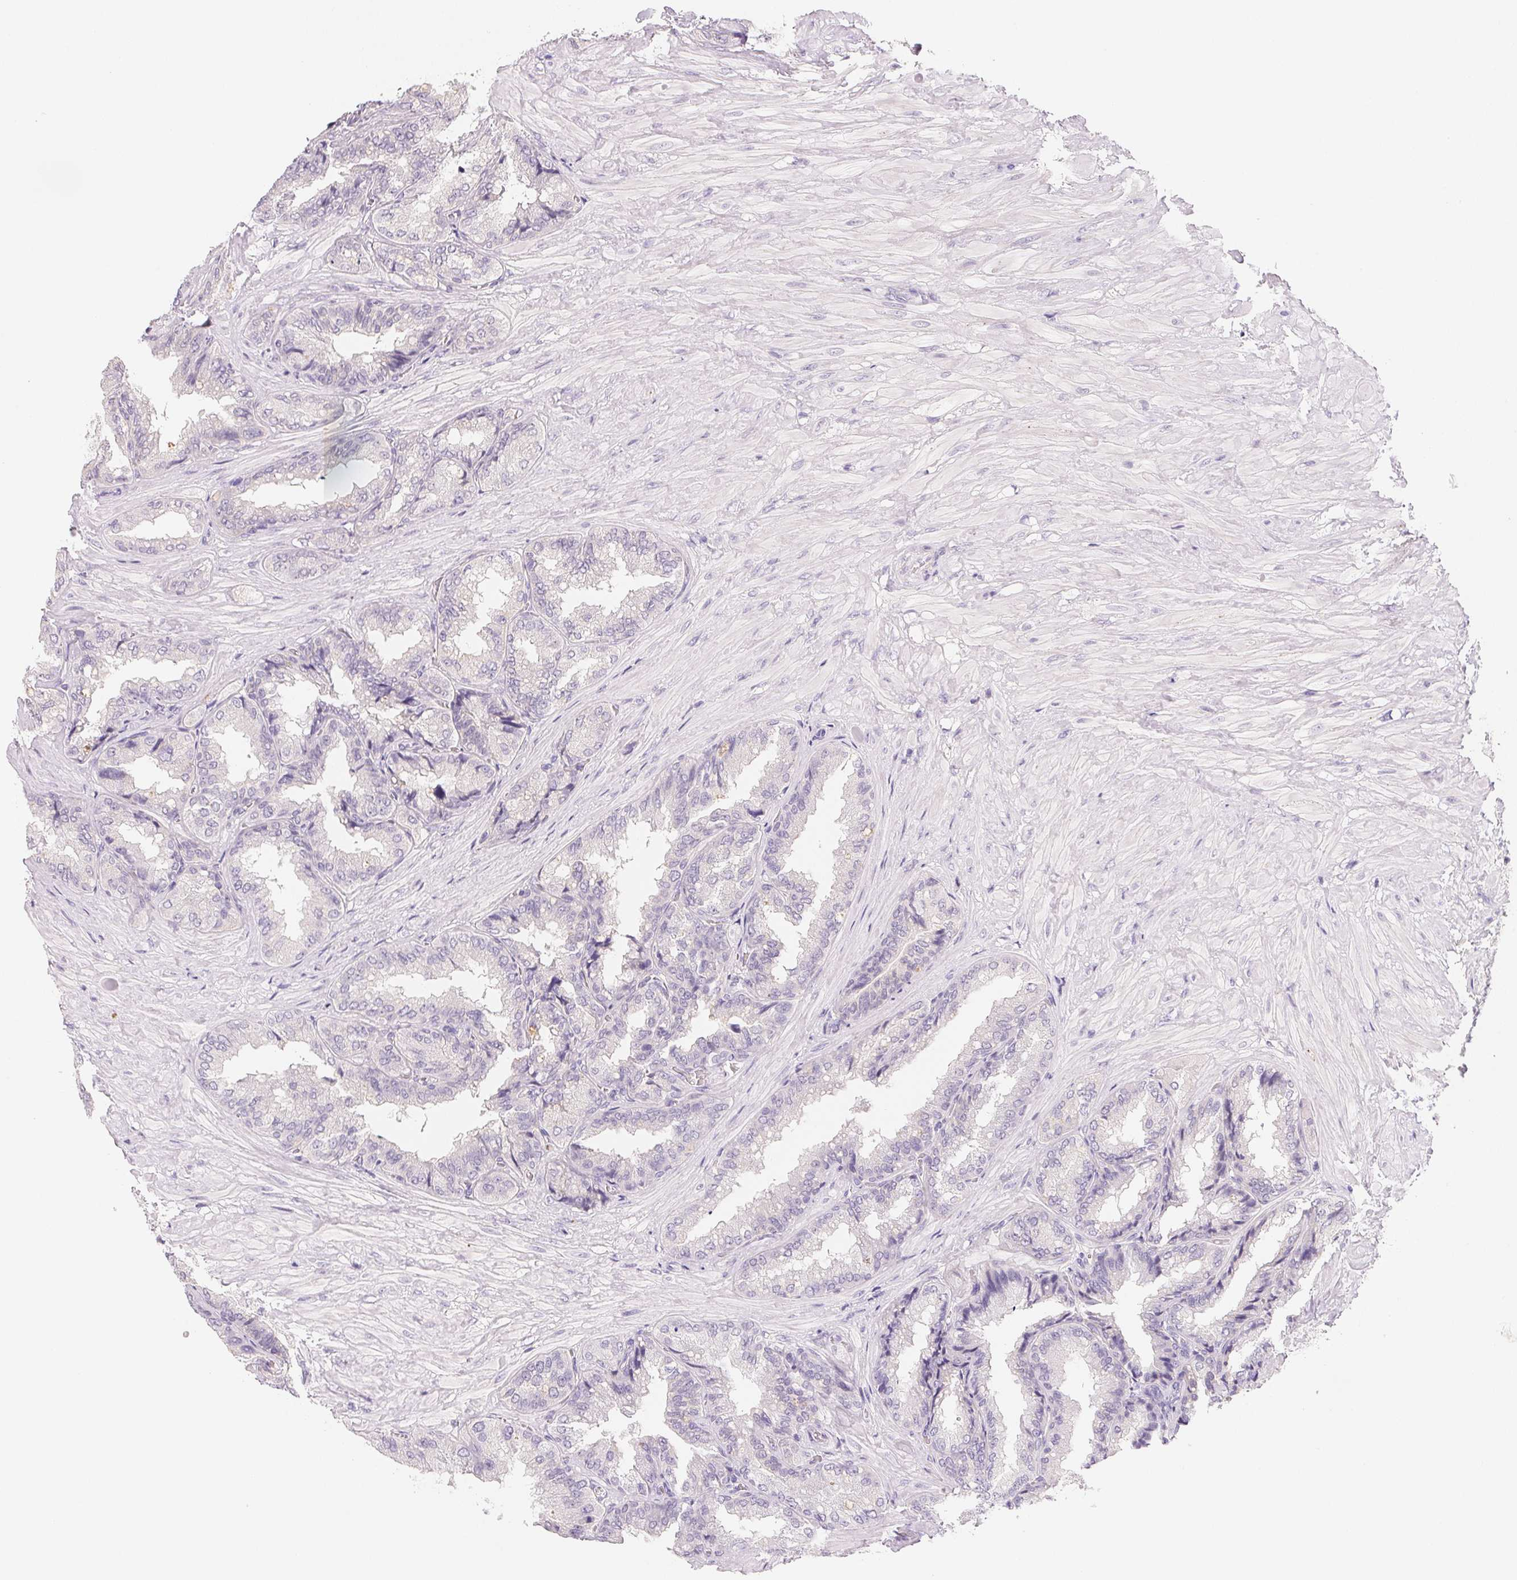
{"staining": {"intensity": "moderate", "quantity": "<25%", "location": "cytoplasmic/membranous"}, "tissue": "seminal vesicle", "cell_type": "Glandular cells", "image_type": "normal", "snomed": [{"axis": "morphology", "description": "Normal tissue, NOS"}, {"axis": "topography", "description": "Seminal veicle"}], "caption": "Immunohistochemical staining of unremarkable human seminal vesicle reveals moderate cytoplasmic/membranous protein staining in about <25% of glandular cells.", "gene": "MCOLN3", "patient": {"sex": "male", "age": 68}}